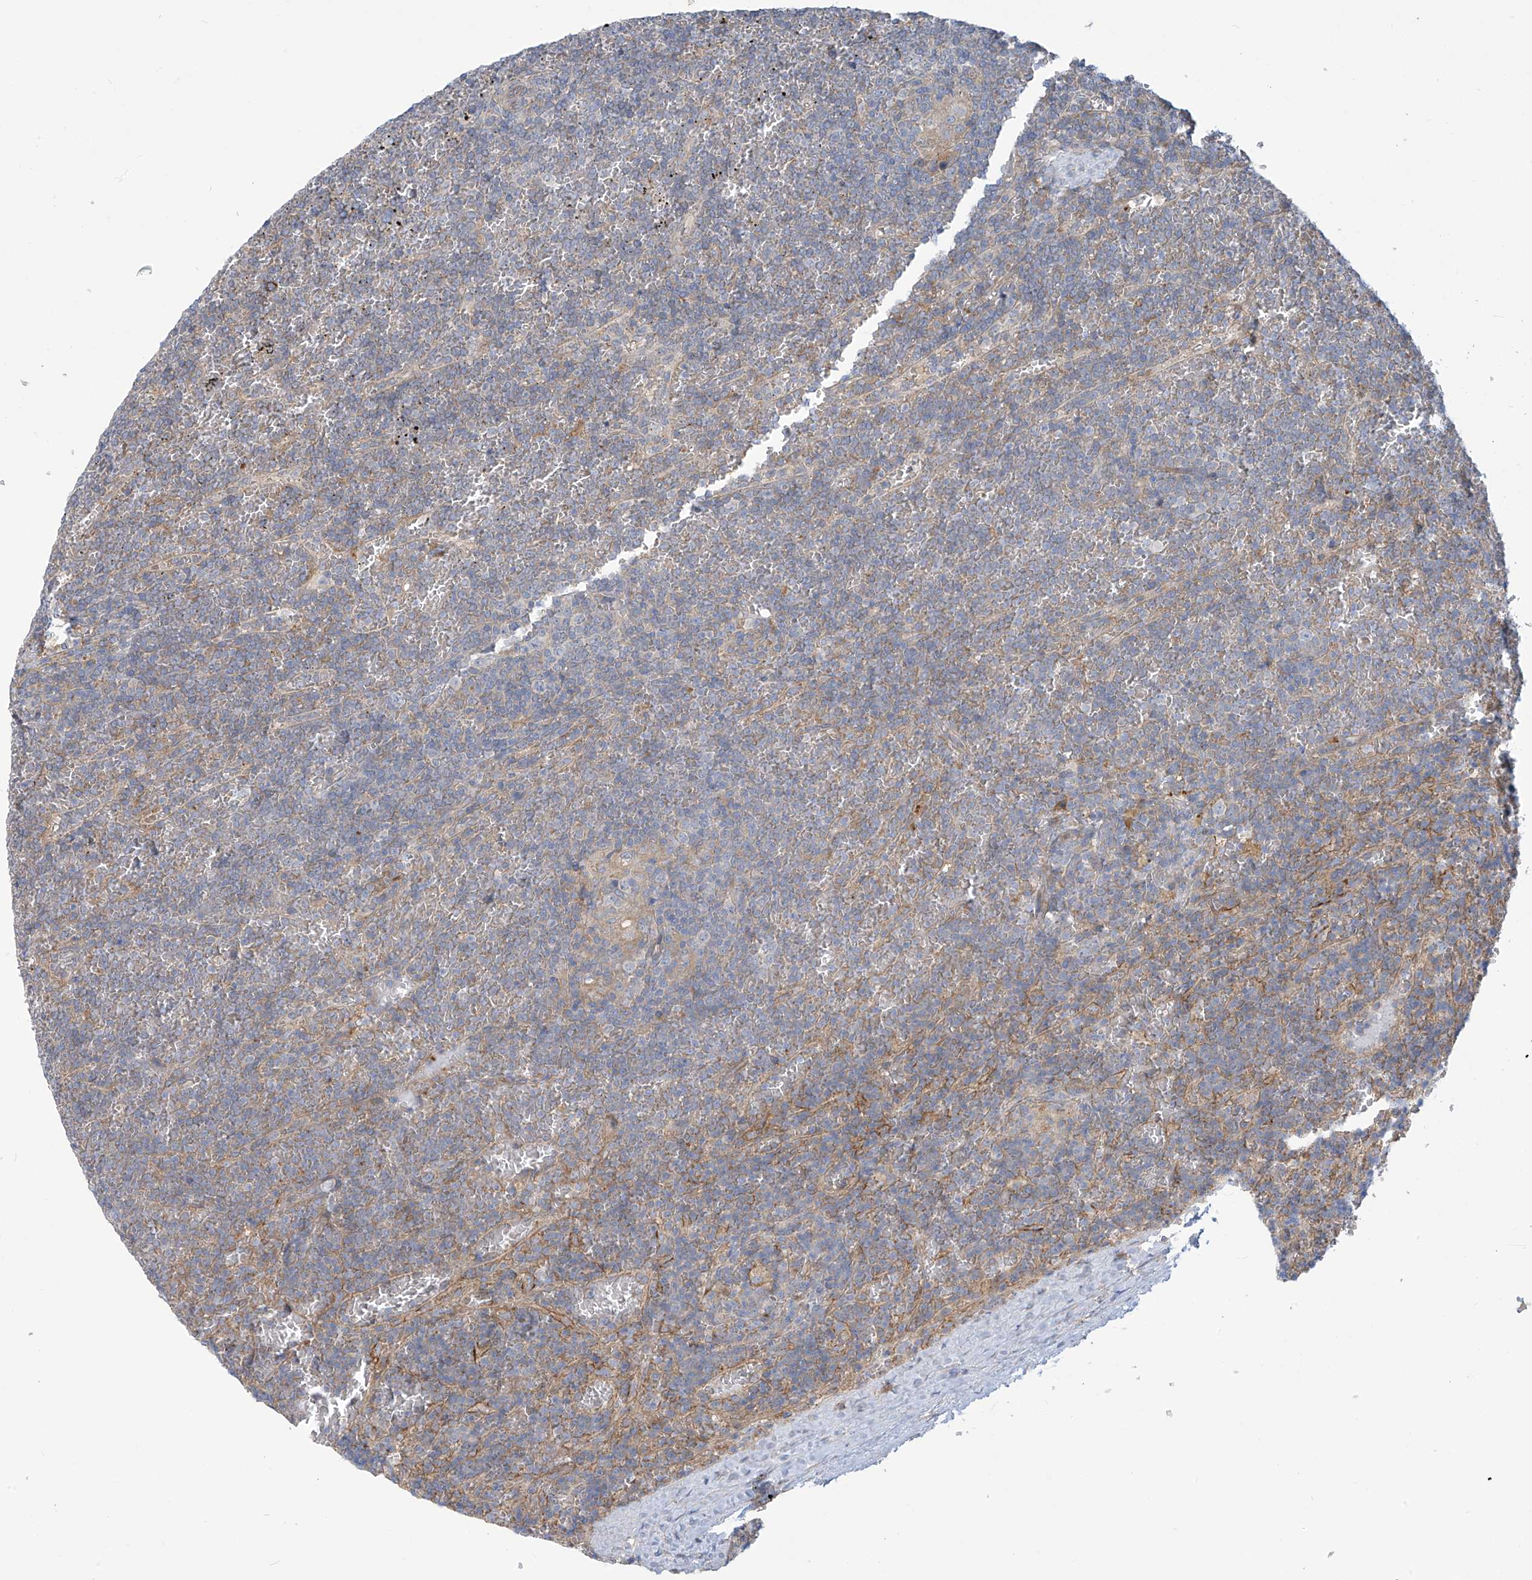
{"staining": {"intensity": "negative", "quantity": "none", "location": "none"}, "tissue": "lymphoma", "cell_type": "Tumor cells", "image_type": "cancer", "snomed": [{"axis": "morphology", "description": "Malignant lymphoma, non-Hodgkin's type, Low grade"}, {"axis": "topography", "description": "Spleen"}], "caption": "DAB (3,3'-diaminobenzidine) immunohistochemical staining of human lymphoma displays no significant staining in tumor cells.", "gene": "ADAT2", "patient": {"sex": "female", "age": 19}}